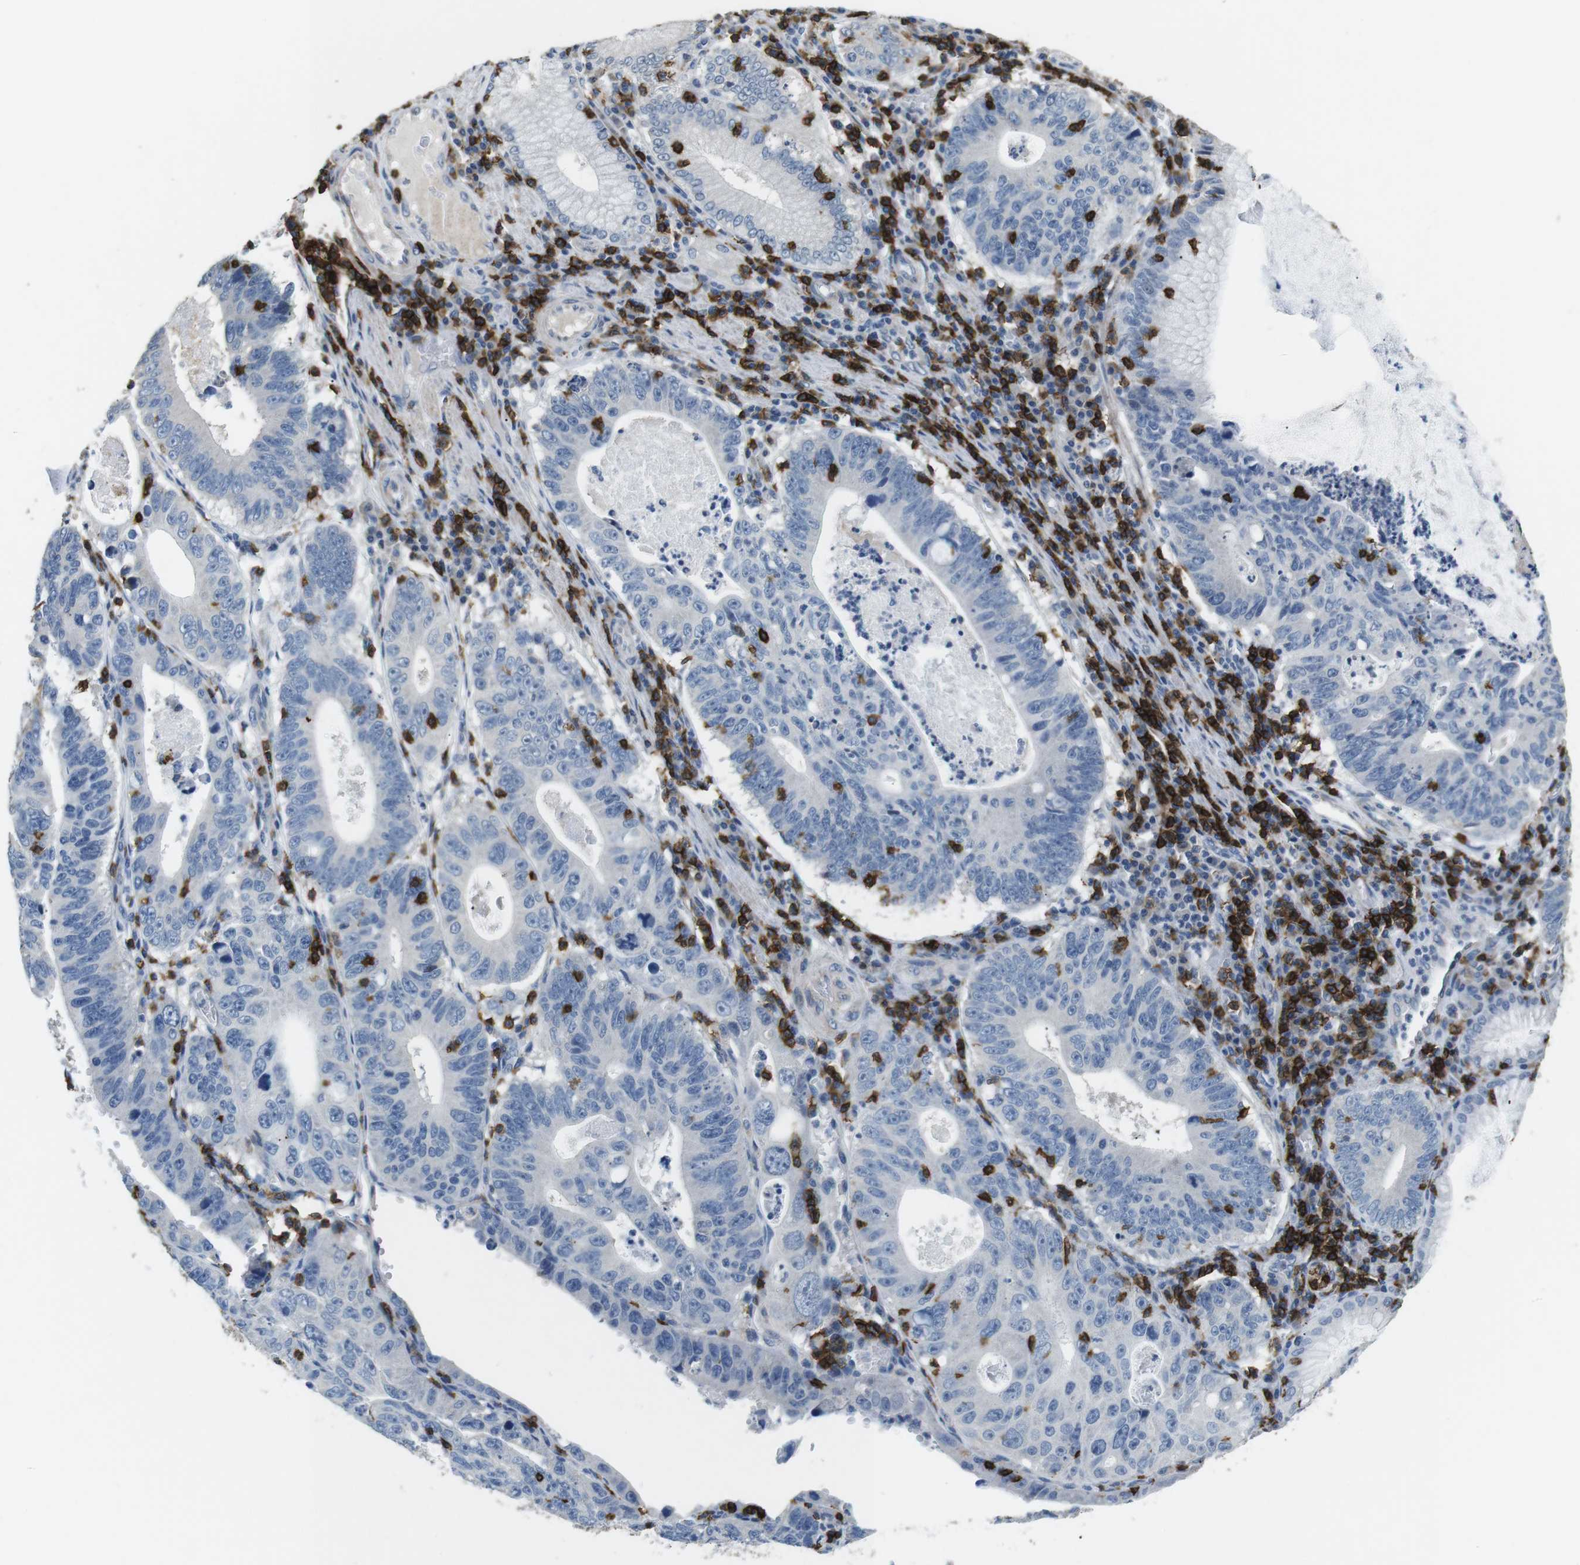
{"staining": {"intensity": "negative", "quantity": "none", "location": "none"}, "tissue": "stomach cancer", "cell_type": "Tumor cells", "image_type": "cancer", "snomed": [{"axis": "morphology", "description": "Adenocarcinoma, NOS"}, {"axis": "topography", "description": "Stomach"}], "caption": "High magnification brightfield microscopy of stomach cancer (adenocarcinoma) stained with DAB (3,3'-diaminobenzidine) (brown) and counterstained with hematoxylin (blue): tumor cells show no significant positivity.", "gene": "CD6", "patient": {"sex": "male", "age": 59}}